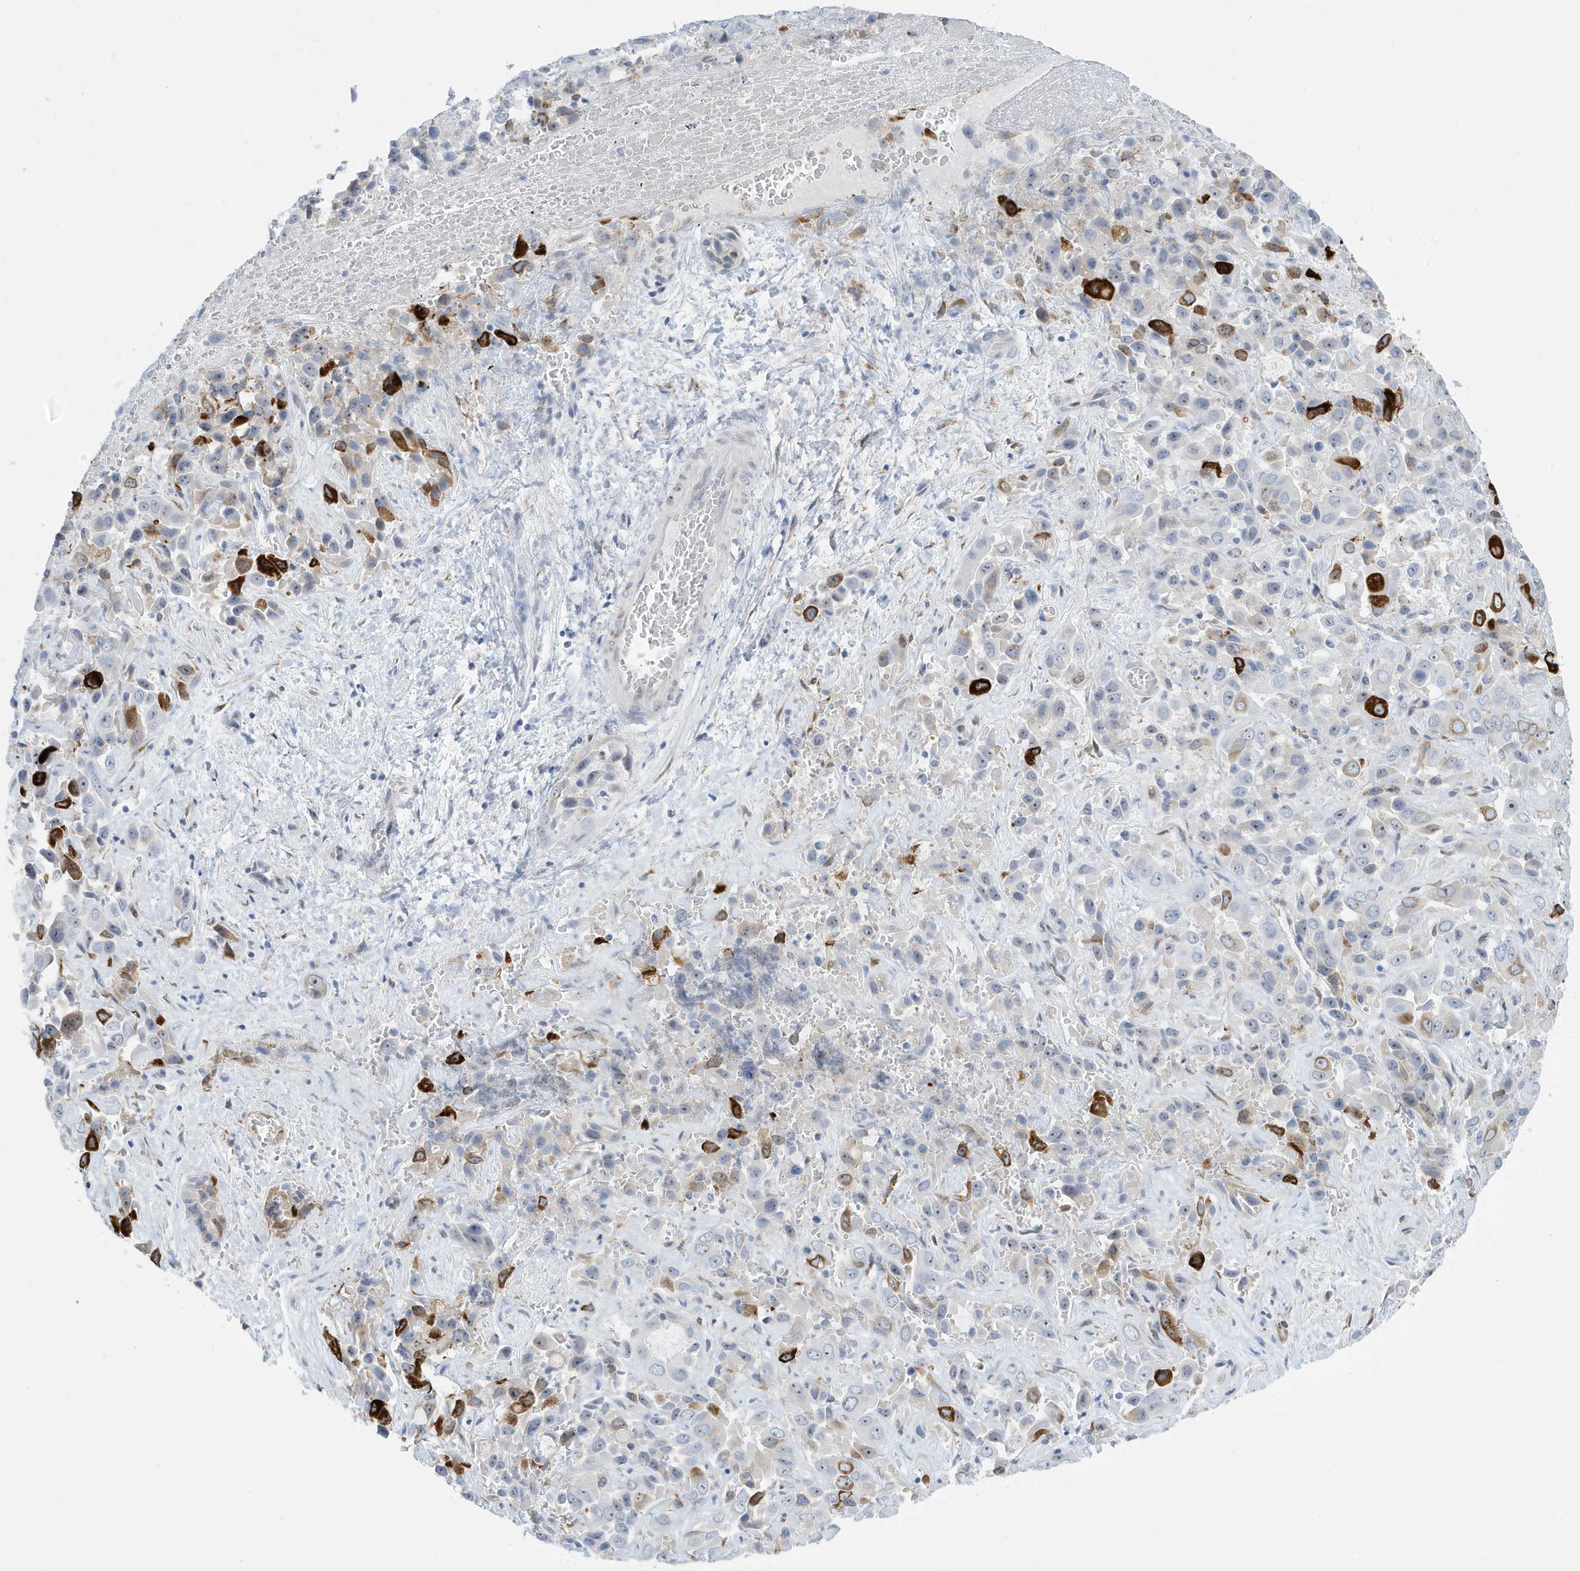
{"staining": {"intensity": "strong", "quantity": "25%-75%", "location": "nuclear"}, "tissue": "liver cancer", "cell_type": "Tumor cells", "image_type": "cancer", "snomed": [{"axis": "morphology", "description": "Cholangiocarcinoma"}, {"axis": "topography", "description": "Liver"}], "caption": "Strong nuclear protein expression is seen in approximately 25%-75% of tumor cells in liver cancer.", "gene": "SEMA3F", "patient": {"sex": "female", "age": 52}}